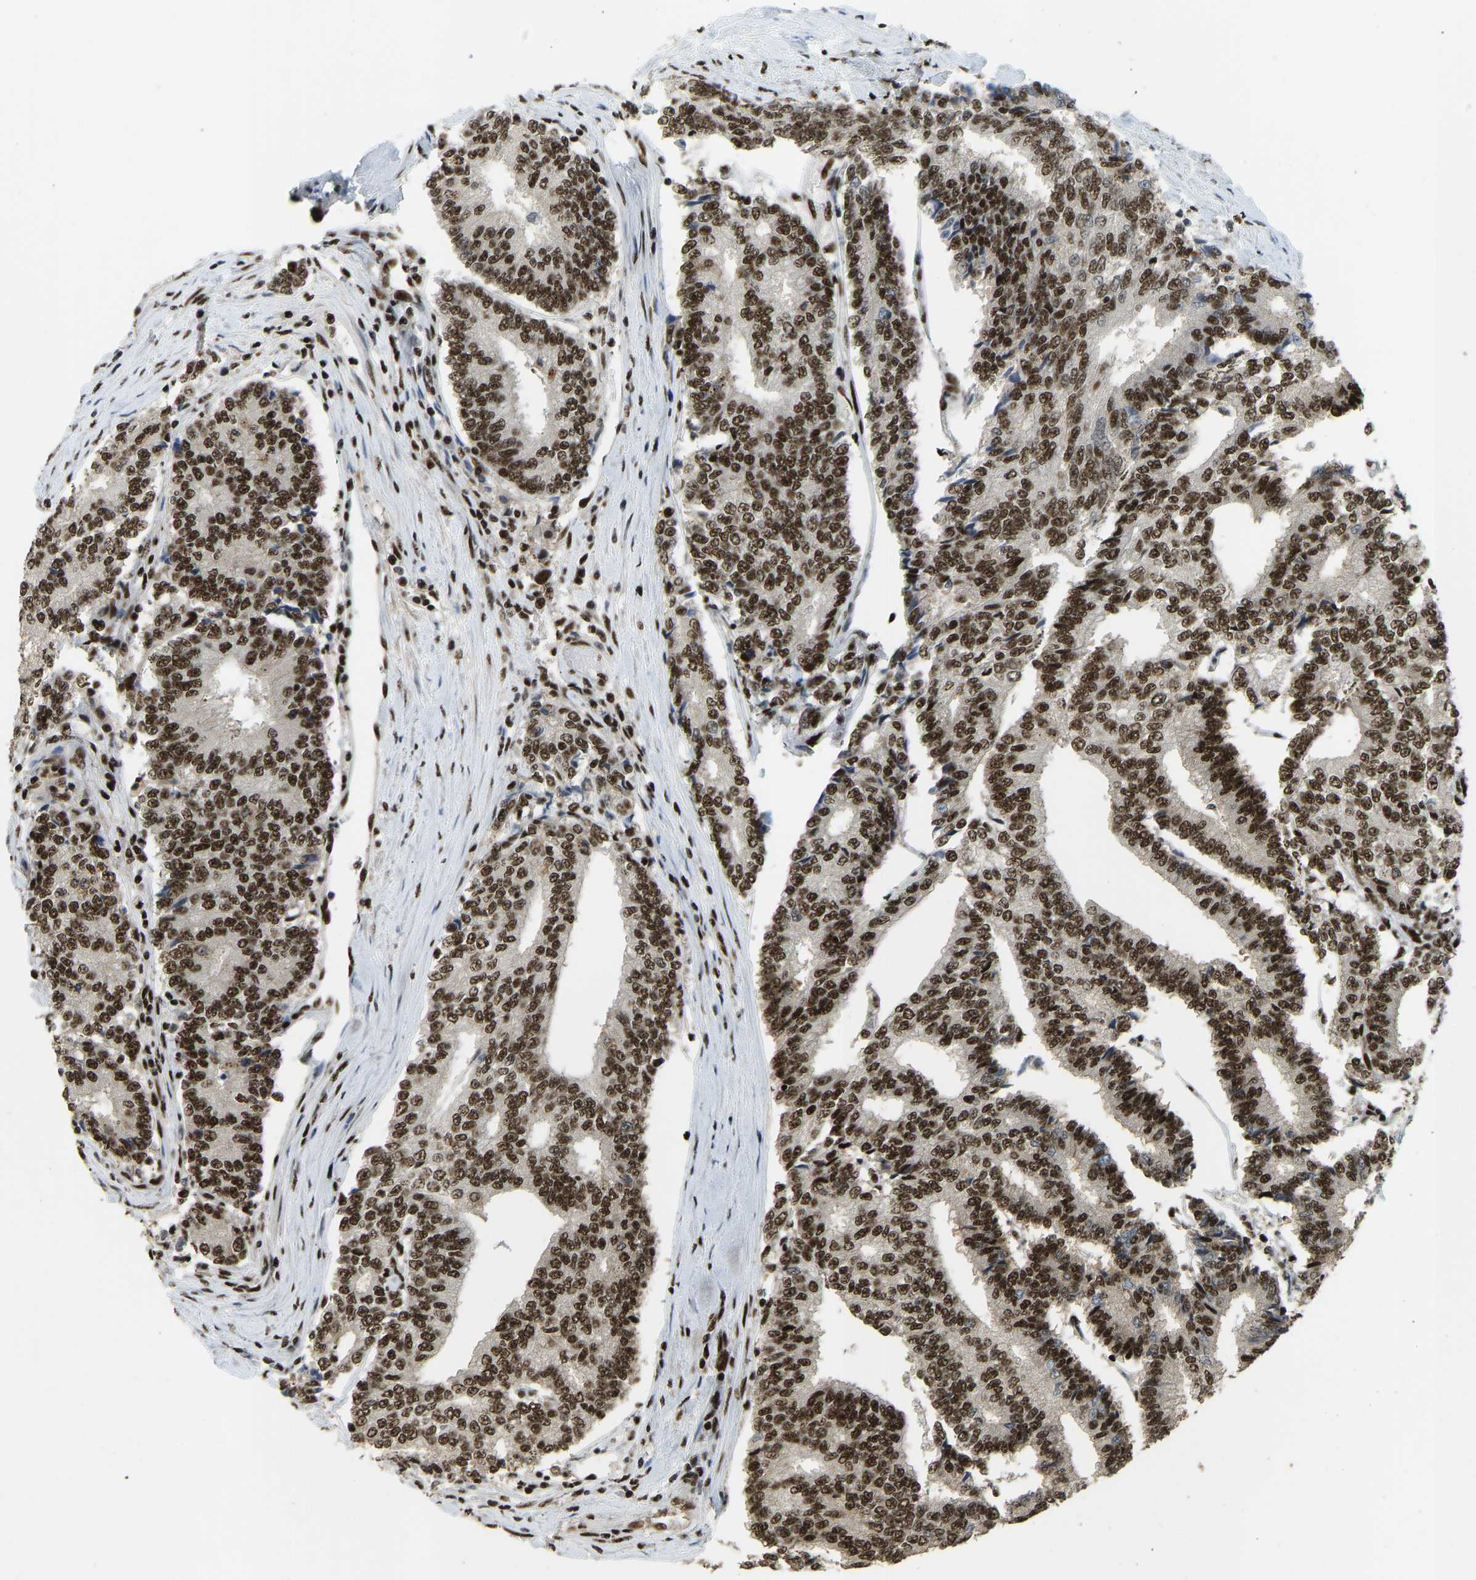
{"staining": {"intensity": "strong", "quantity": ">75%", "location": "nuclear"}, "tissue": "prostate cancer", "cell_type": "Tumor cells", "image_type": "cancer", "snomed": [{"axis": "morphology", "description": "Normal tissue, NOS"}, {"axis": "morphology", "description": "Adenocarcinoma, High grade"}, {"axis": "topography", "description": "Prostate"}, {"axis": "topography", "description": "Seminal veicle"}], "caption": "A photomicrograph of human prostate high-grade adenocarcinoma stained for a protein exhibits strong nuclear brown staining in tumor cells. (DAB (3,3'-diaminobenzidine) IHC, brown staining for protein, blue staining for nuclei).", "gene": "FOXK1", "patient": {"sex": "male", "age": 55}}